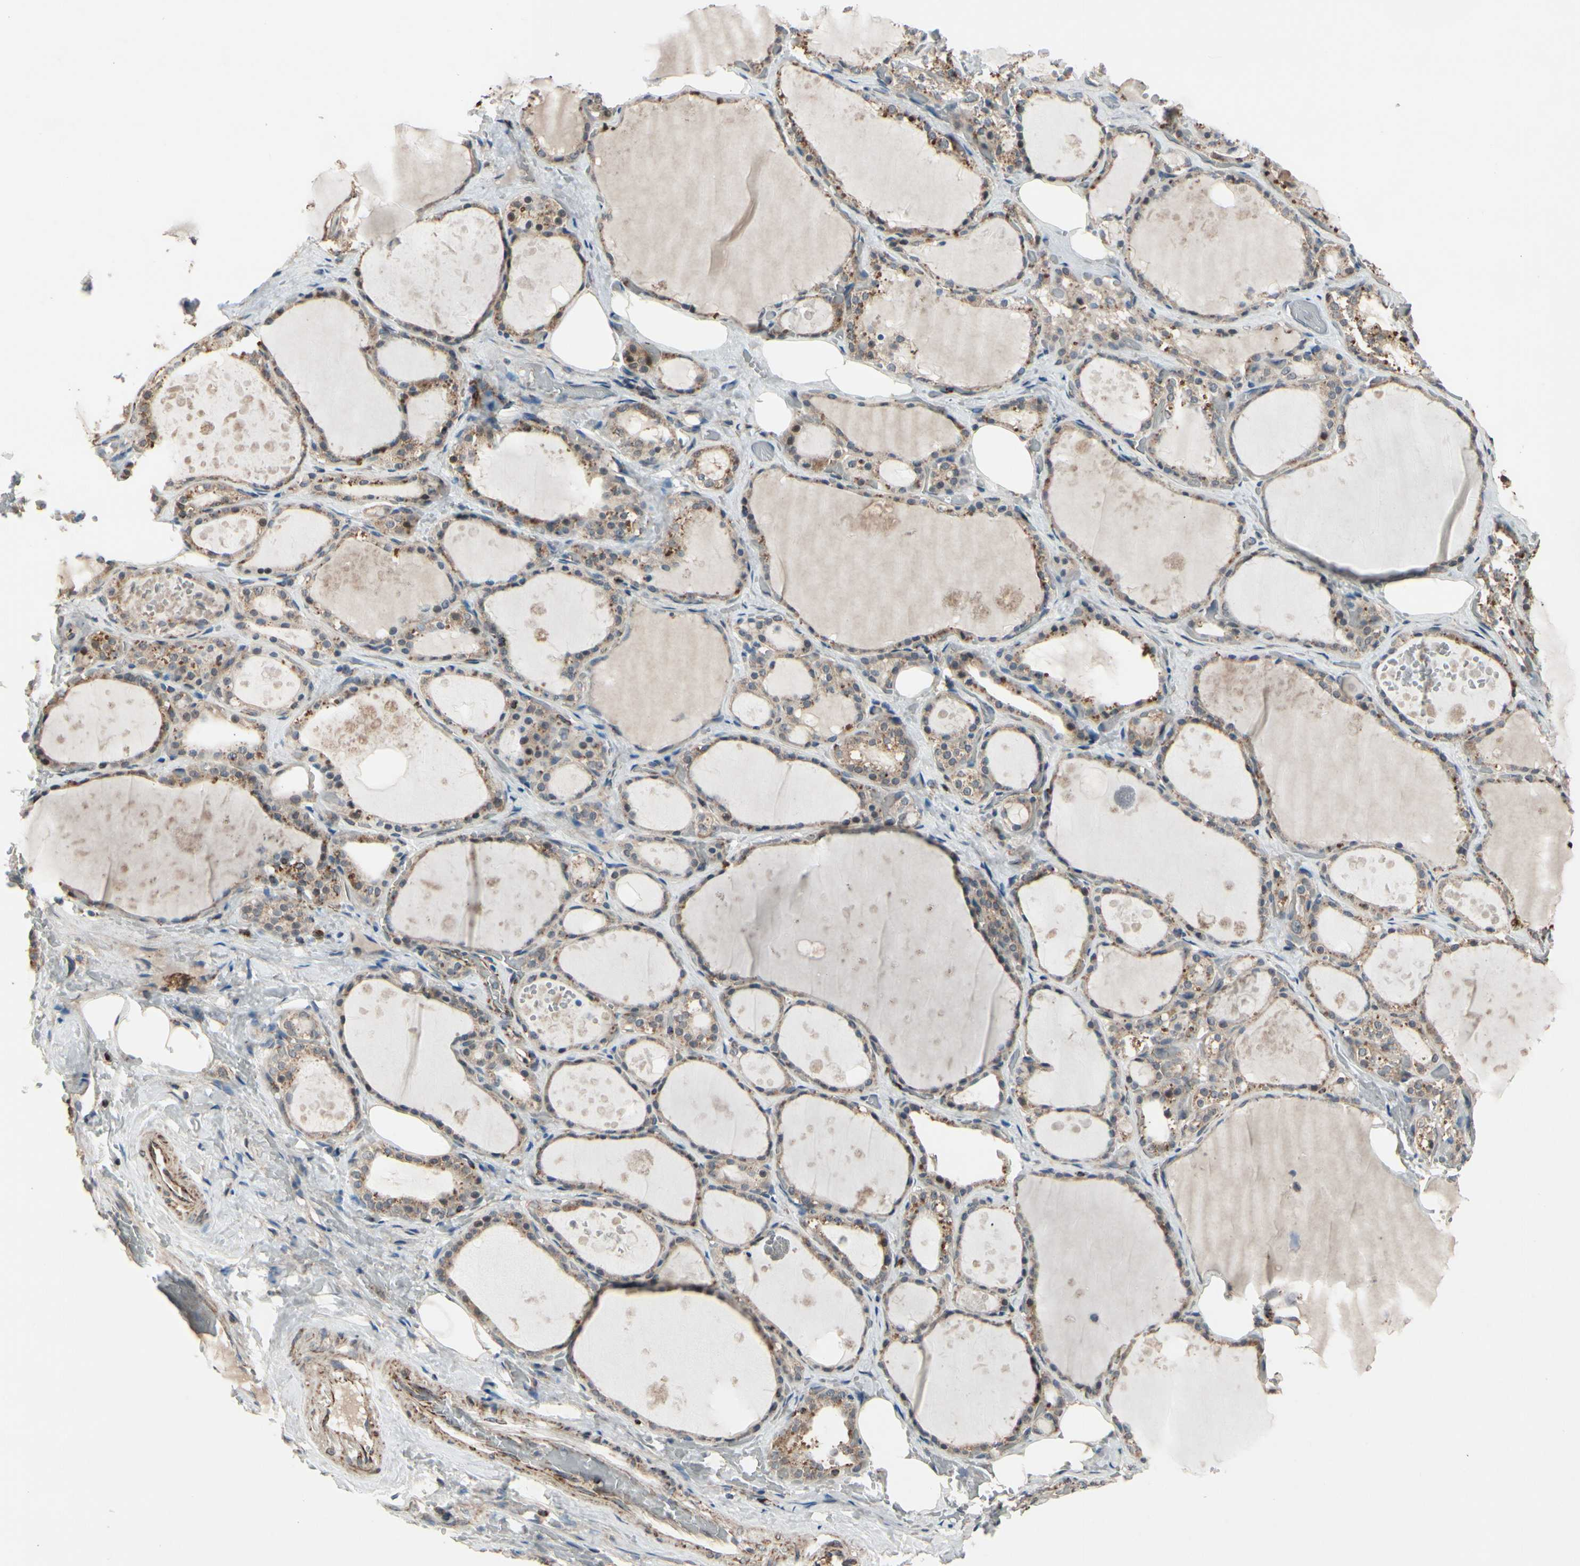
{"staining": {"intensity": "weak", "quantity": ">75%", "location": "cytoplasmic/membranous"}, "tissue": "thyroid gland", "cell_type": "Glandular cells", "image_type": "normal", "snomed": [{"axis": "morphology", "description": "Normal tissue, NOS"}, {"axis": "topography", "description": "Thyroid gland"}], "caption": "Glandular cells display low levels of weak cytoplasmic/membranous staining in approximately >75% of cells in benign thyroid gland. (IHC, brightfield microscopy, high magnification).", "gene": "CPT1A", "patient": {"sex": "male", "age": 61}}